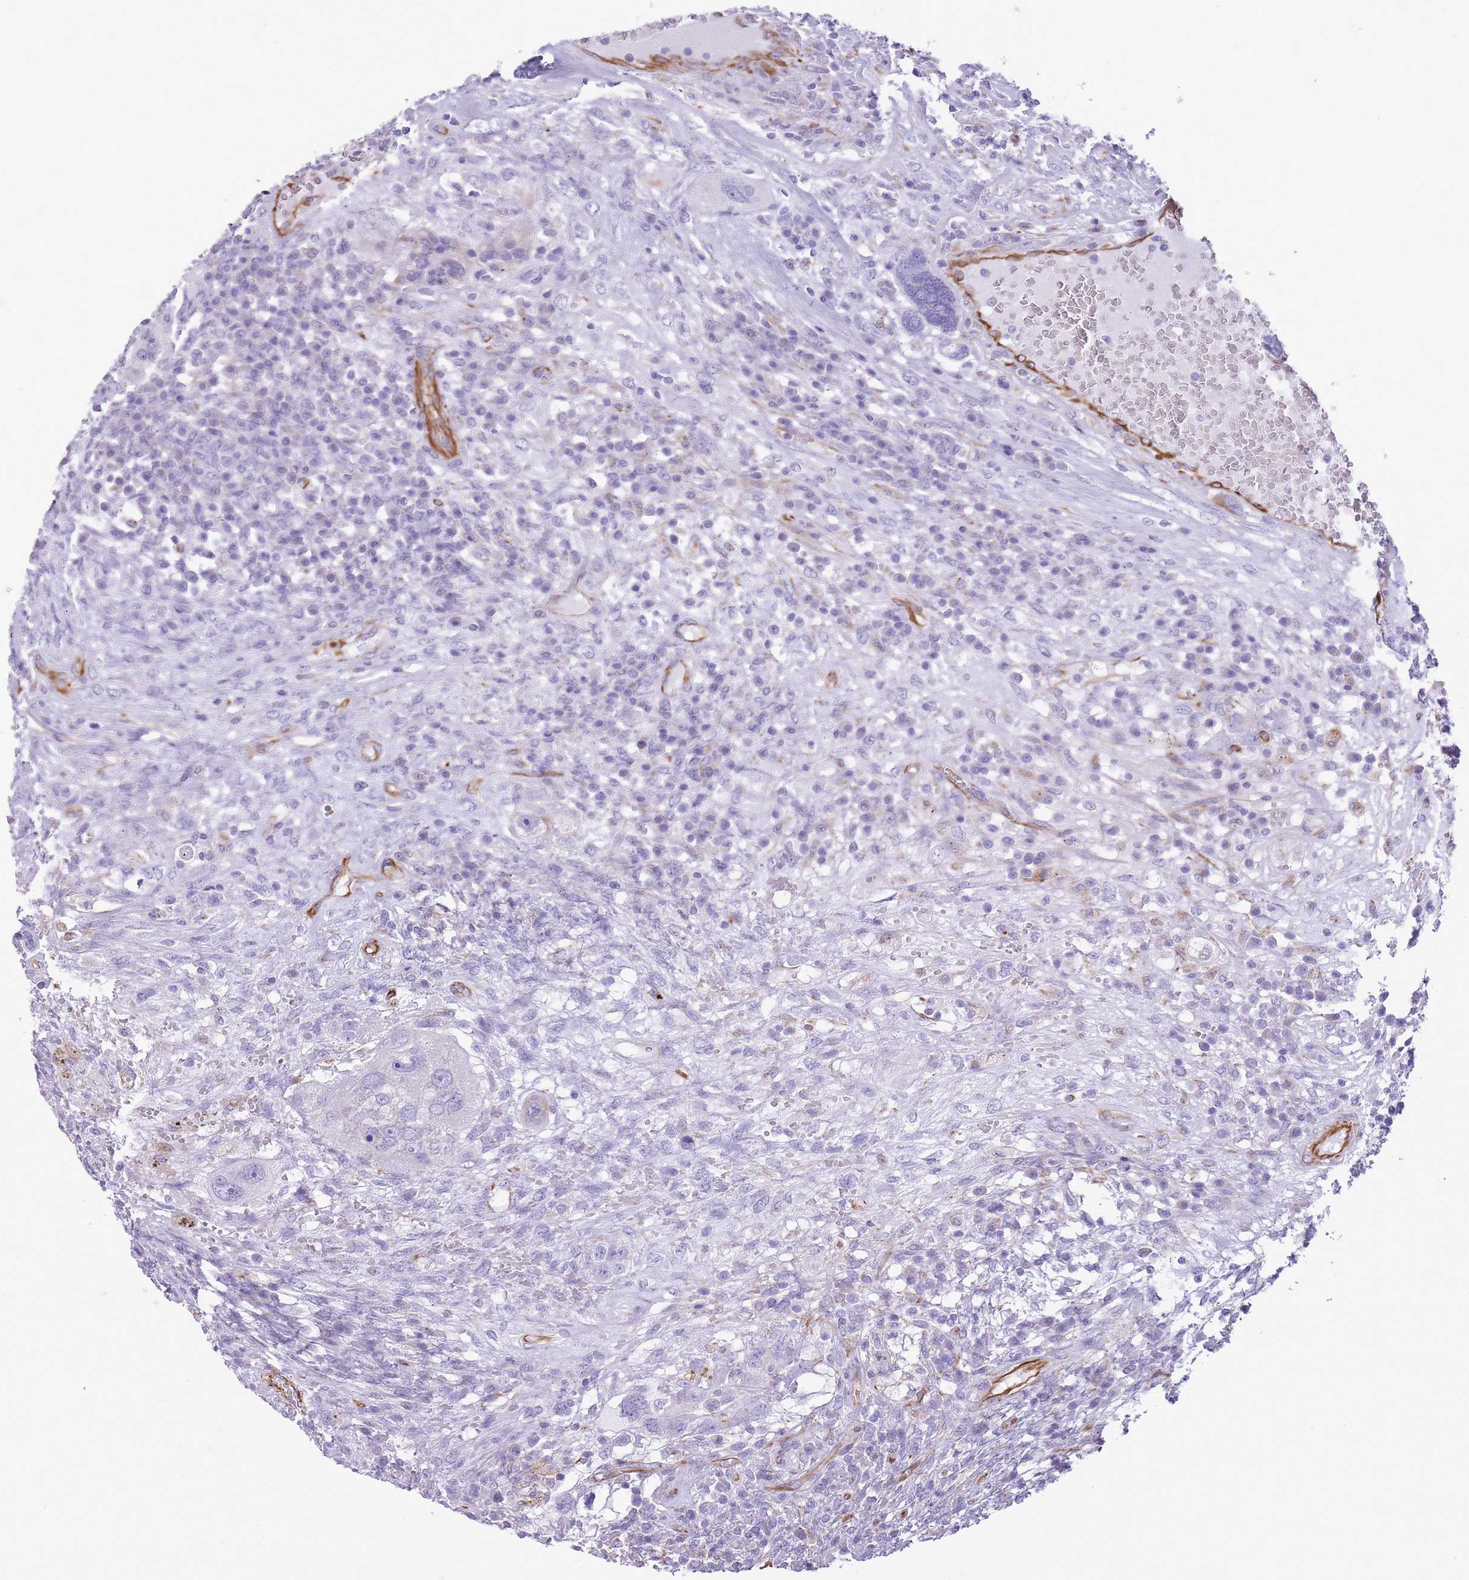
{"staining": {"intensity": "negative", "quantity": "none", "location": "none"}, "tissue": "testis cancer", "cell_type": "Tumor cells", "image_type": "cancer", "snomed": [{"axis": "morphology", "description": "Carcinoma, Embryonal, NOS"}, {"axis": "topography", "description": "Testis"}], "caption": "Protein analysis of embryonal carcinoma (testis) shows no significant expression in tumor cells.", "gene": "PTCD1", "patient": {"sex": "male", "age": 26}}